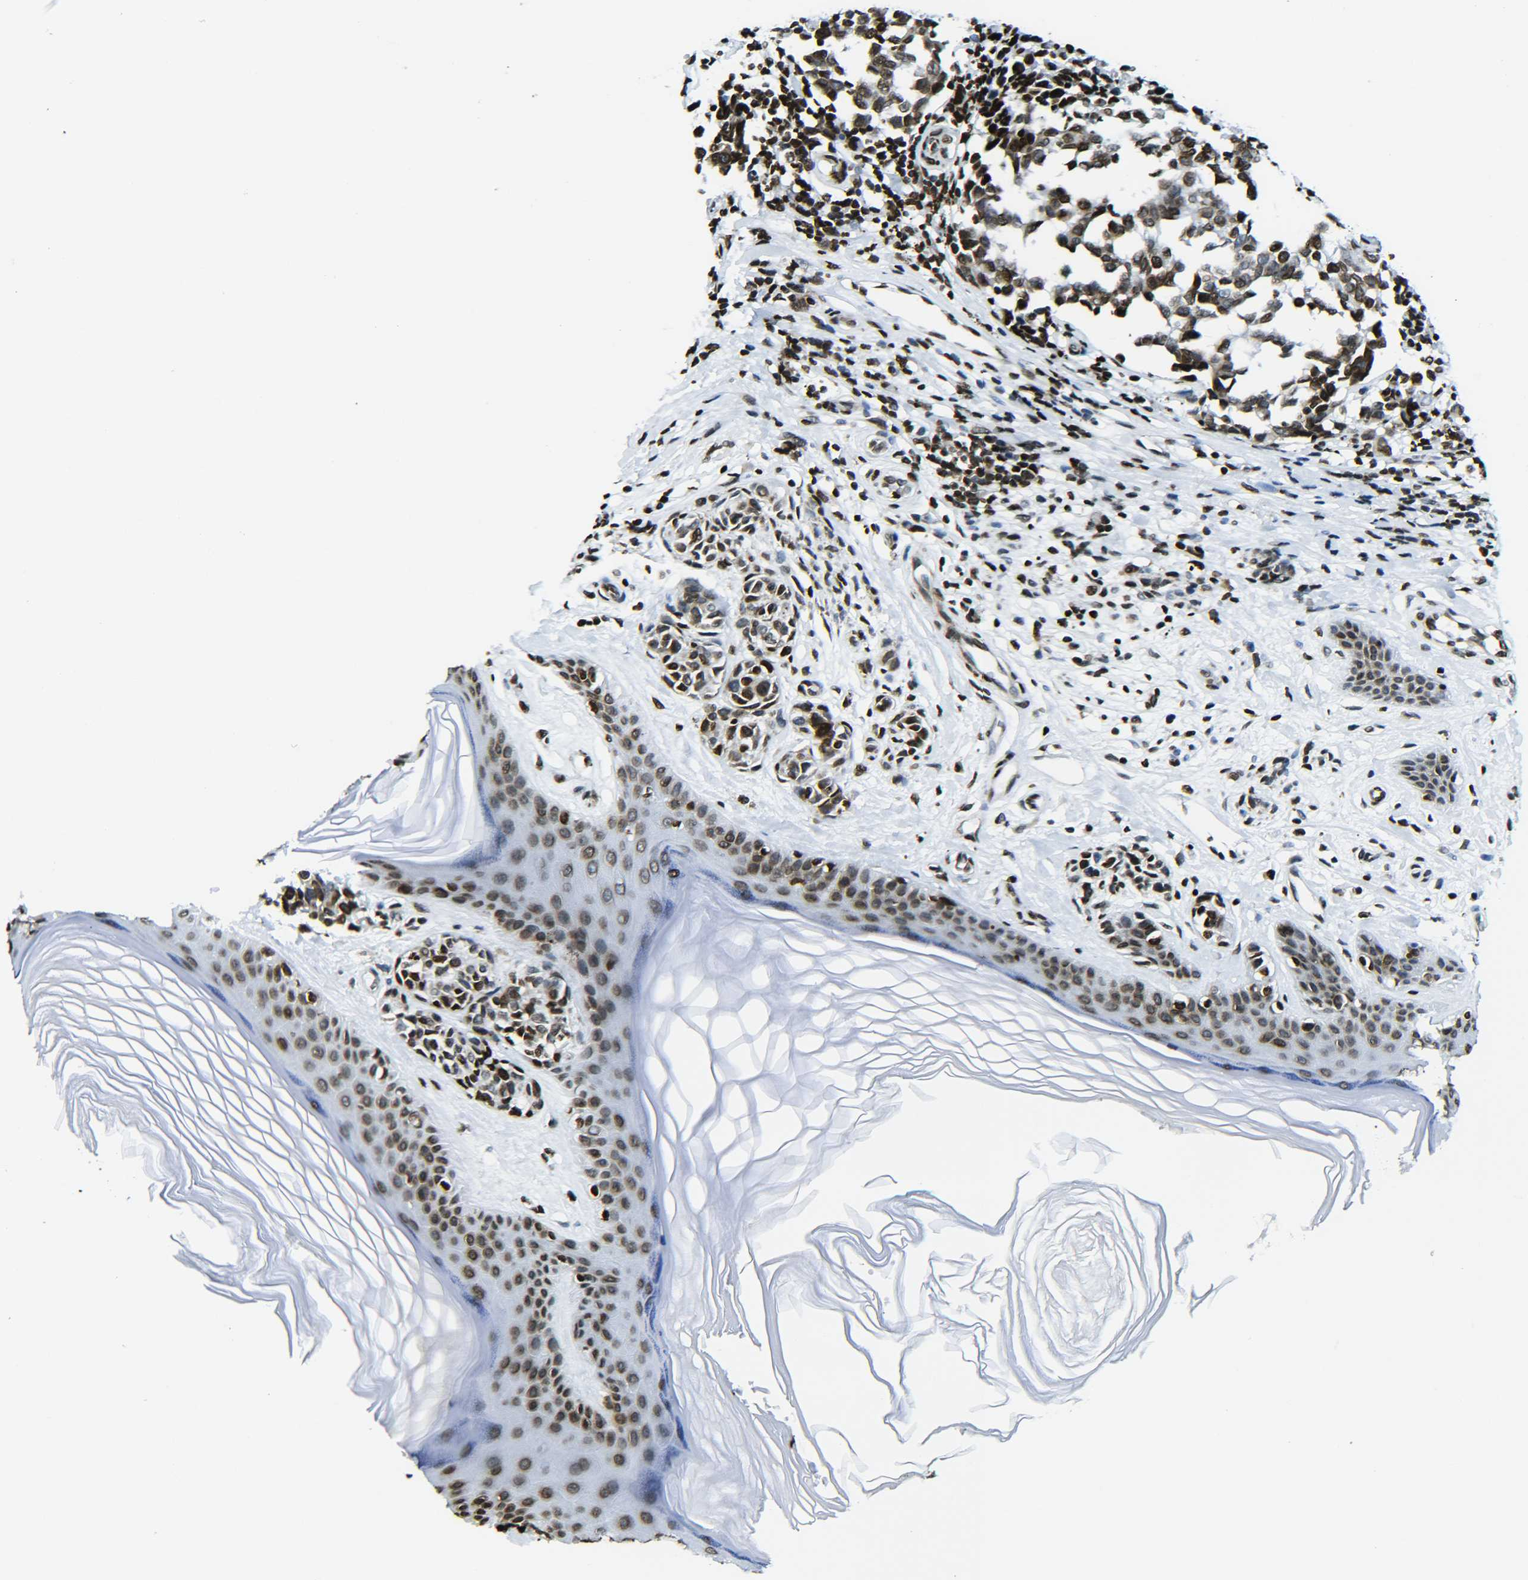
{"staining": {"intensity": "strong", "quantity": ">75%", "location": "nuclear"}, "tissue": "melanoma", "cell_type": "Tumor cells", "image_type": "cancer", "snomed": [{"axis": "morphology", "description": "Malignant melanoma, NOS"}, {"axis": "topography", "description": "Skin"}], "caption": "Malignant melanoma was stained to show a protein in brown. There is high levels of strong nuclear expression in about >75% of tumor cells. (Brightfield microscopy of DAB IHC at high magnification).", "gene": "H2AX", "patient": {"sex": "female", "age": 64}}